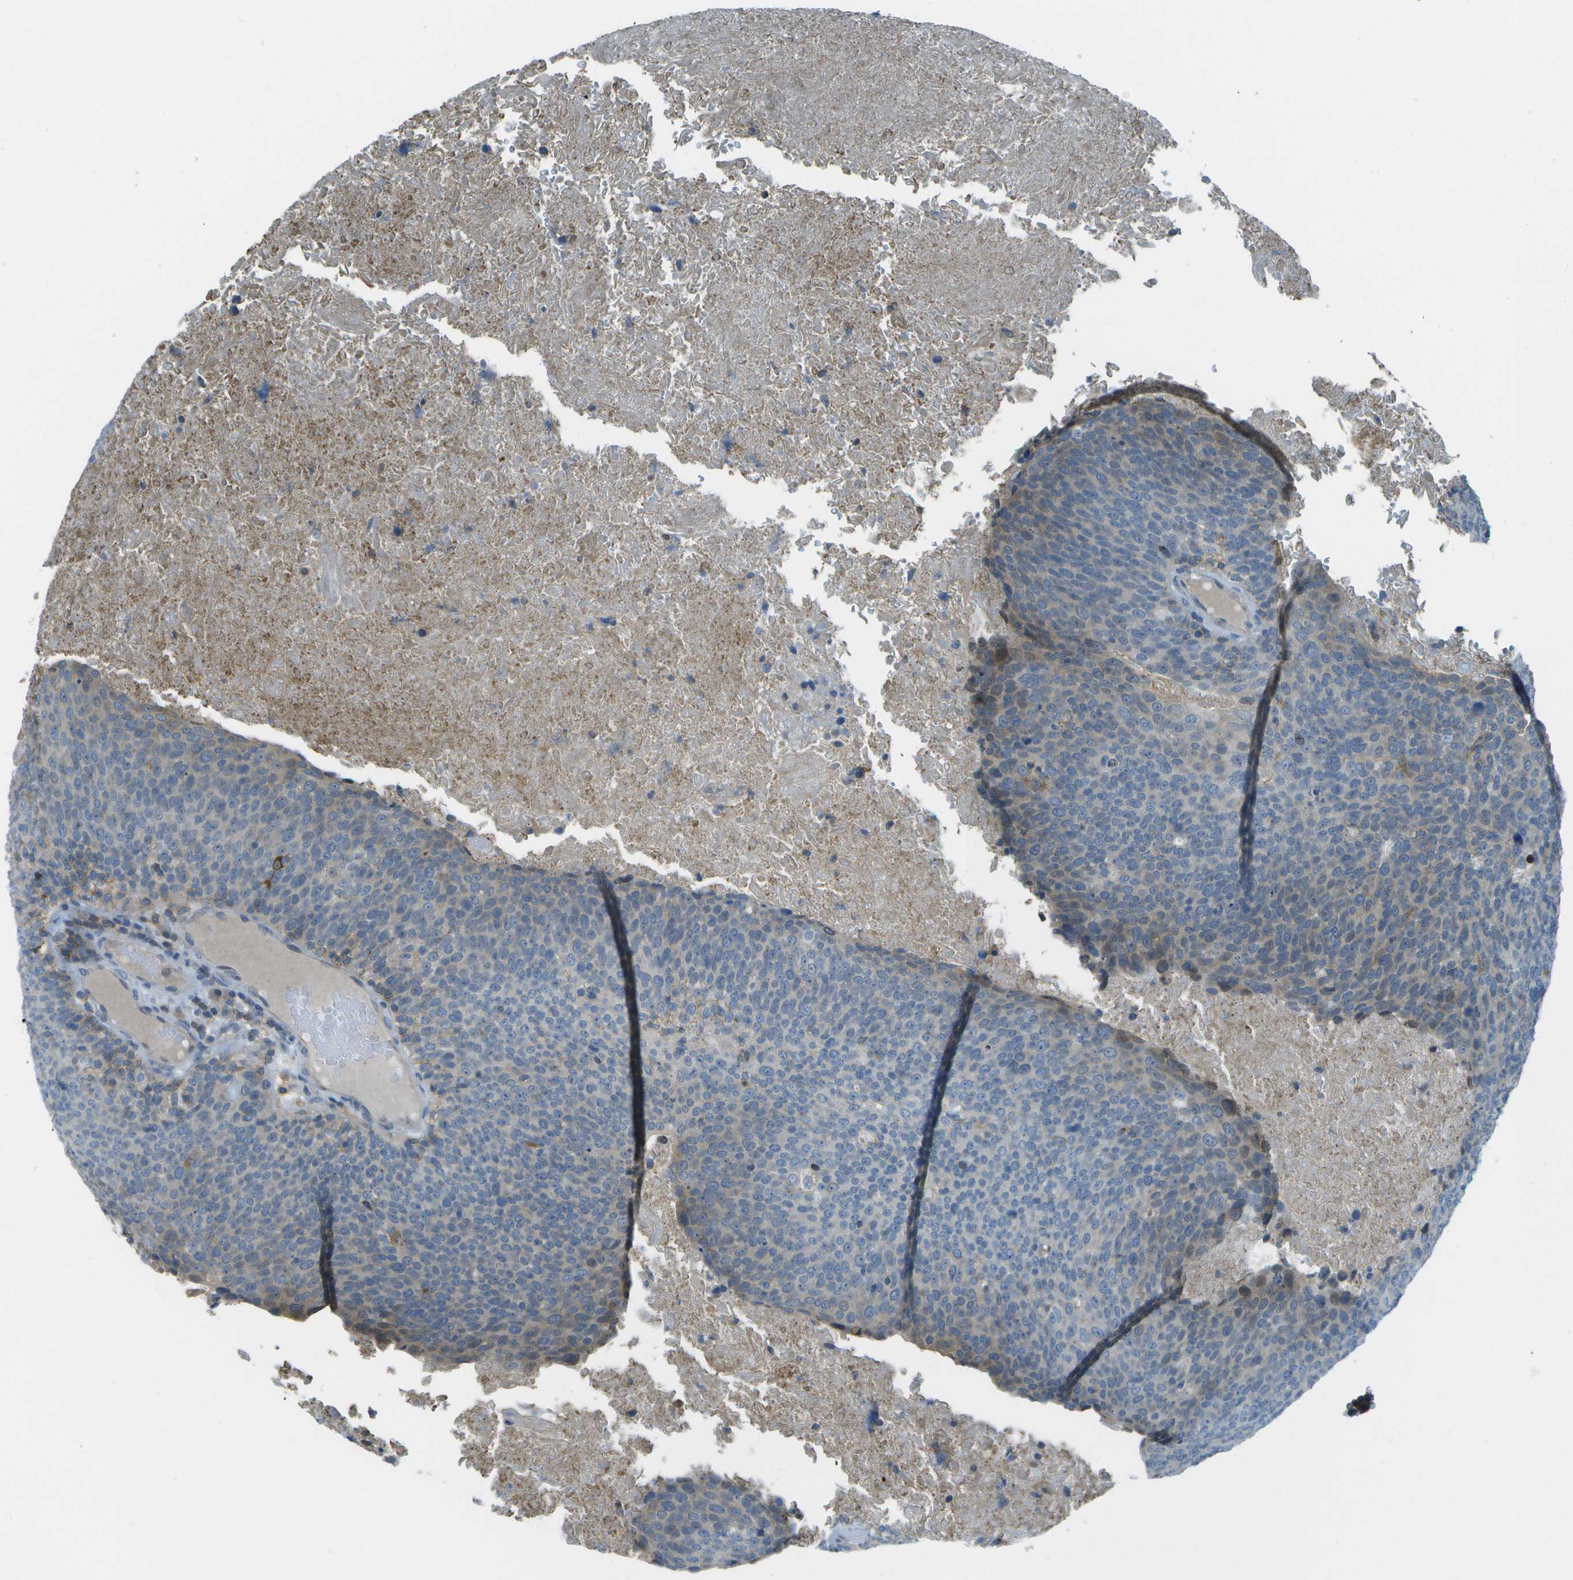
{"staining": {"intensity": "weak", "quantity": "<25%", "location": "cytoplasmic/membranous"}, "tissue": "head and neck cancer", "cell_type": "Tumor cells", "image_type": "cancer", "snomed": [{"axis": "morphology", "description": "Squamous cell carcinoma, NOS"}, {"axis": "morphology", "description": "Squamous cell carcinoma, metastatic, NOS"}, {"axis": "topography", "description": "Lymph node"}, {"axis": "topography", "description": "Head-Neck"}], "caption": "Image shows no protein staining in tumor cells of head and neck cancer (metastatic squamous cell carcinoma) tissue.", "gene": "LRRC66", "patient": {"sex": "male", "age": 62}}